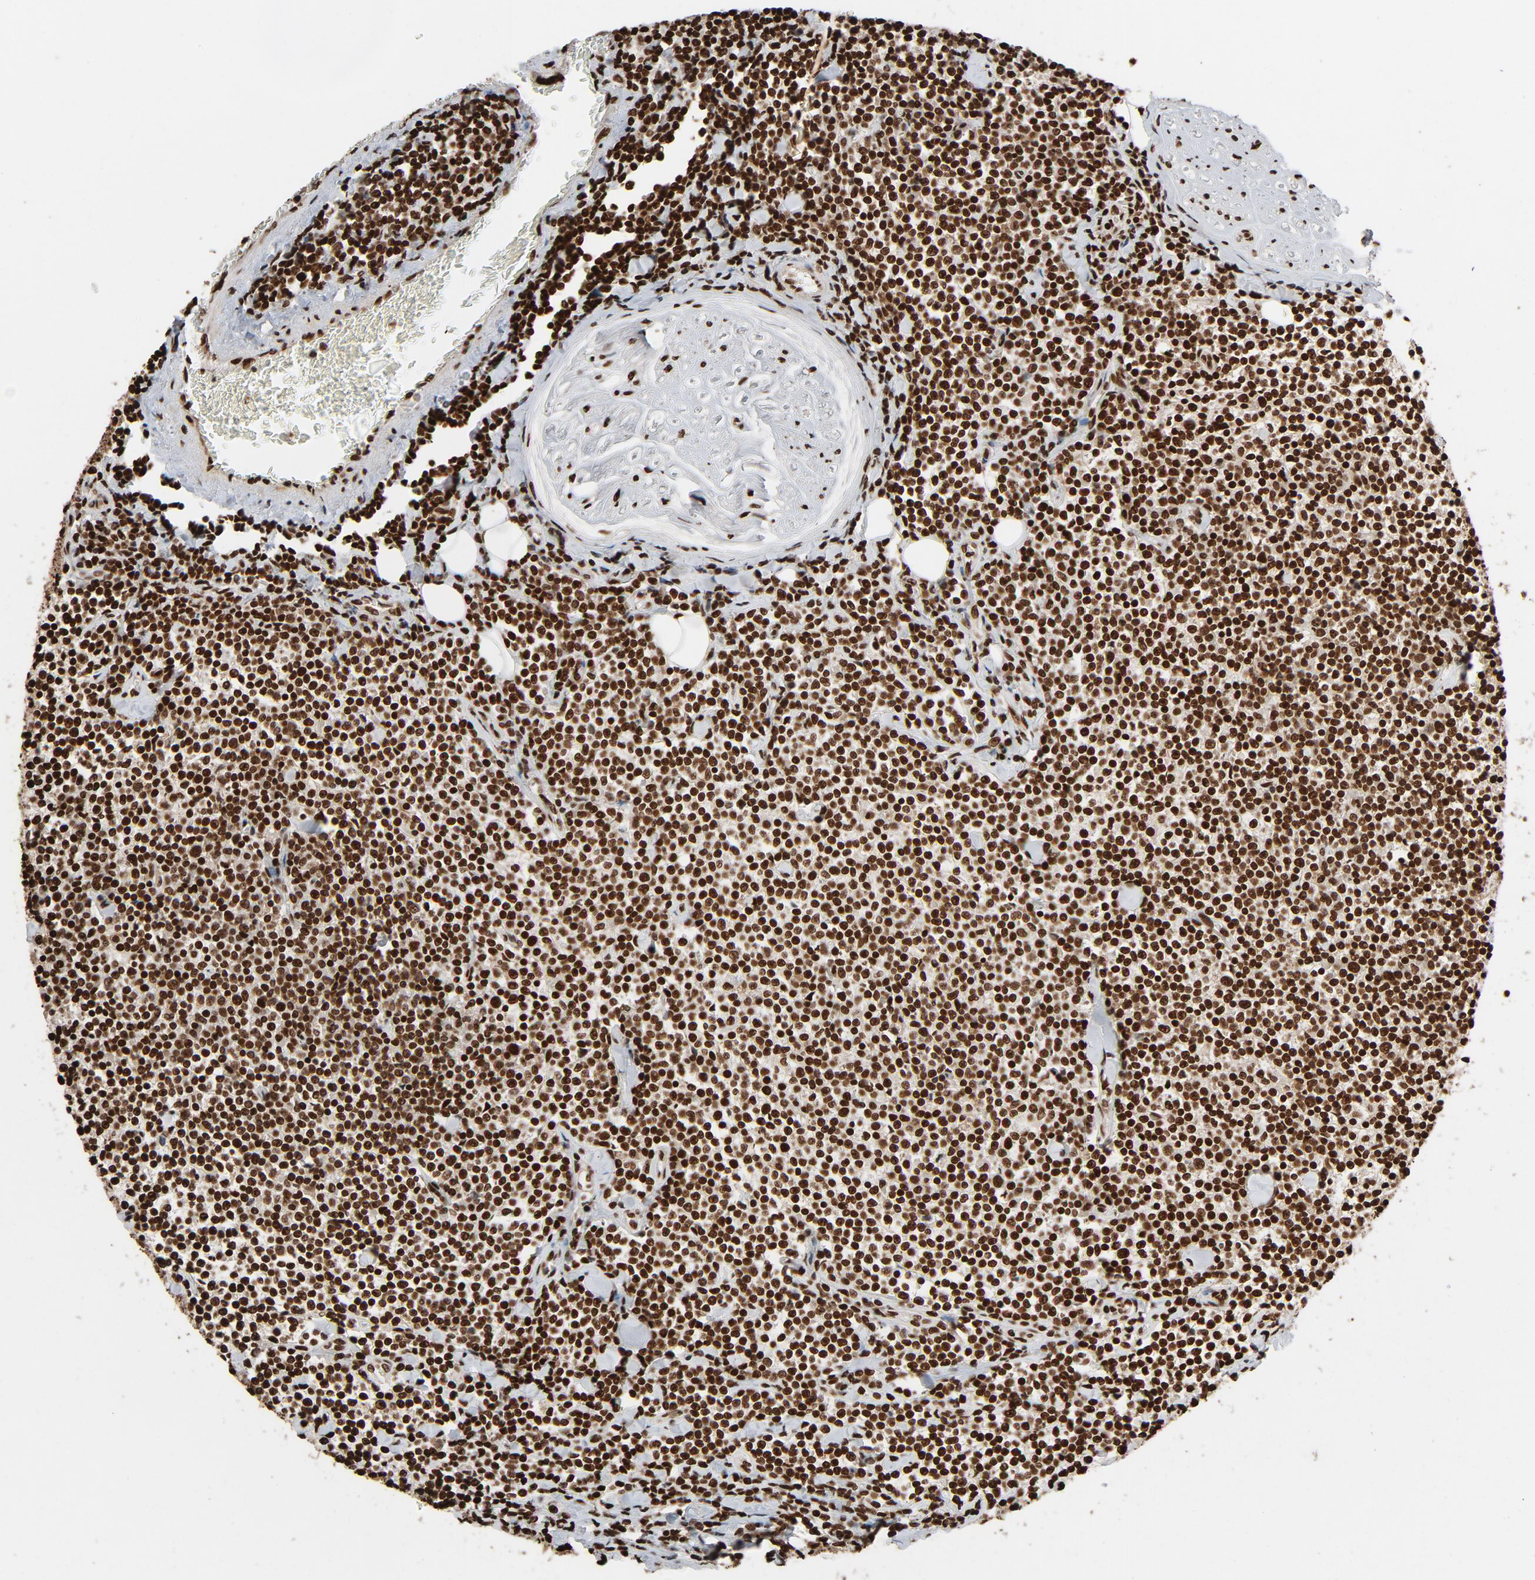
{"staining": {"intensity": "strong", "quantity": ">75%", "location": "nuclear"}, "tissue": "lymphoma", "cell_type": "Tumor cells", "image_type": "cancer", "snomed": [{"axis": "morphology", "description": "Malignant lymphoma, non-Hodgkin's type, Low grade"}, {"axis": "topography", "description": "Soft tissue"}], "caption": "This image exhibits IHC staining of human malignant lymphoma, non-Hodgkin's type (low-grade), with high strong nuclear expression in approximately >75% of tumor cells.", "gene": "TP53BP1", "patient": {"sex": "male", "age": 92}}